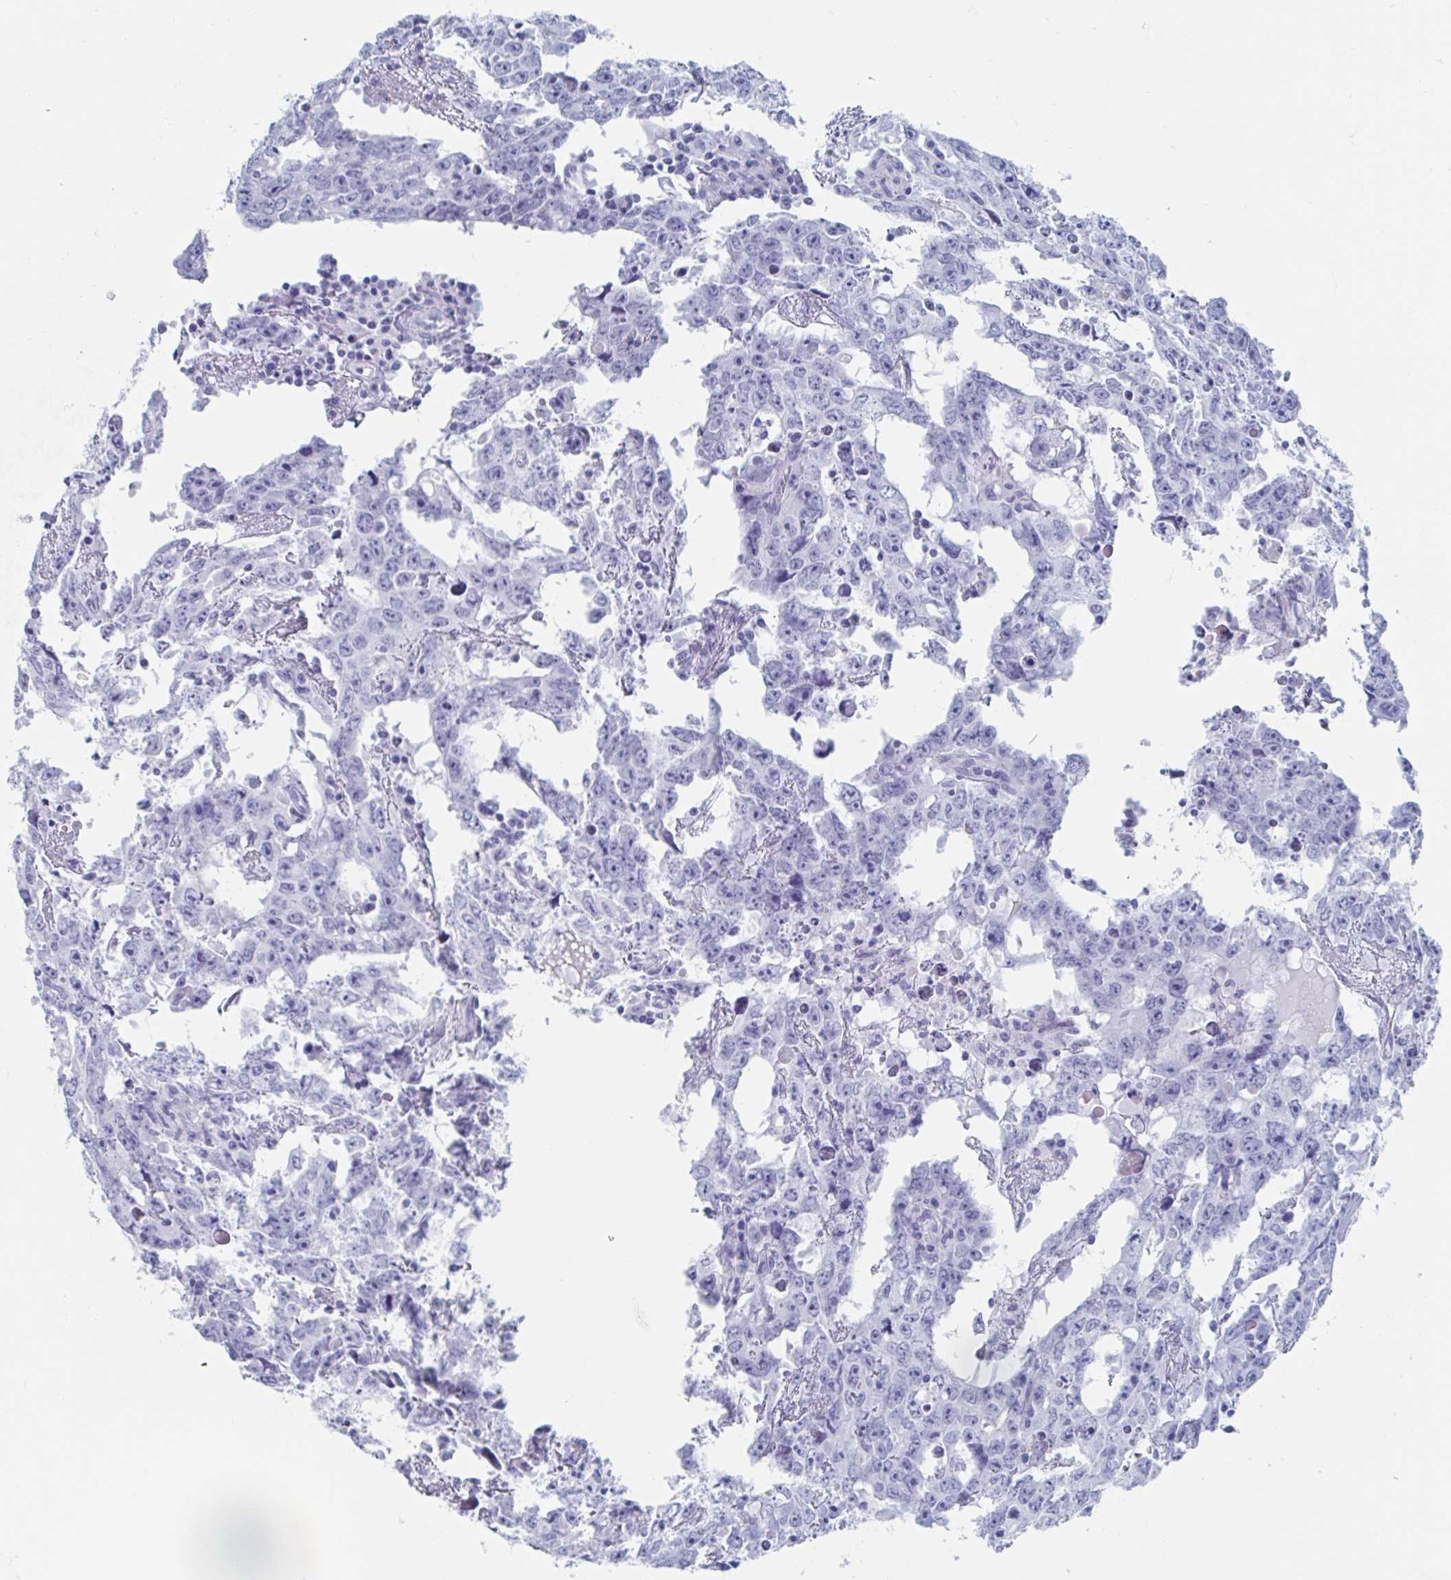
{"staining": {"intensity": "negative", "quantity": "none", "location": "none"}, "tissue": "testis cancer", "cell_type": "Tumor cells", "image_type": "cancer", "snomed": [{"axis": "morphology", "description": "Carcinoma, Embryonal, NOS"}, {"axis": "topography", "description": "Testis"}], "caption": "Immunohistochemistry of human testis embryonal carcinoma exhibits no positivity in tumor cells.", "gene": "C10orf53", "patient": {"sex": "male", "age": 22}}